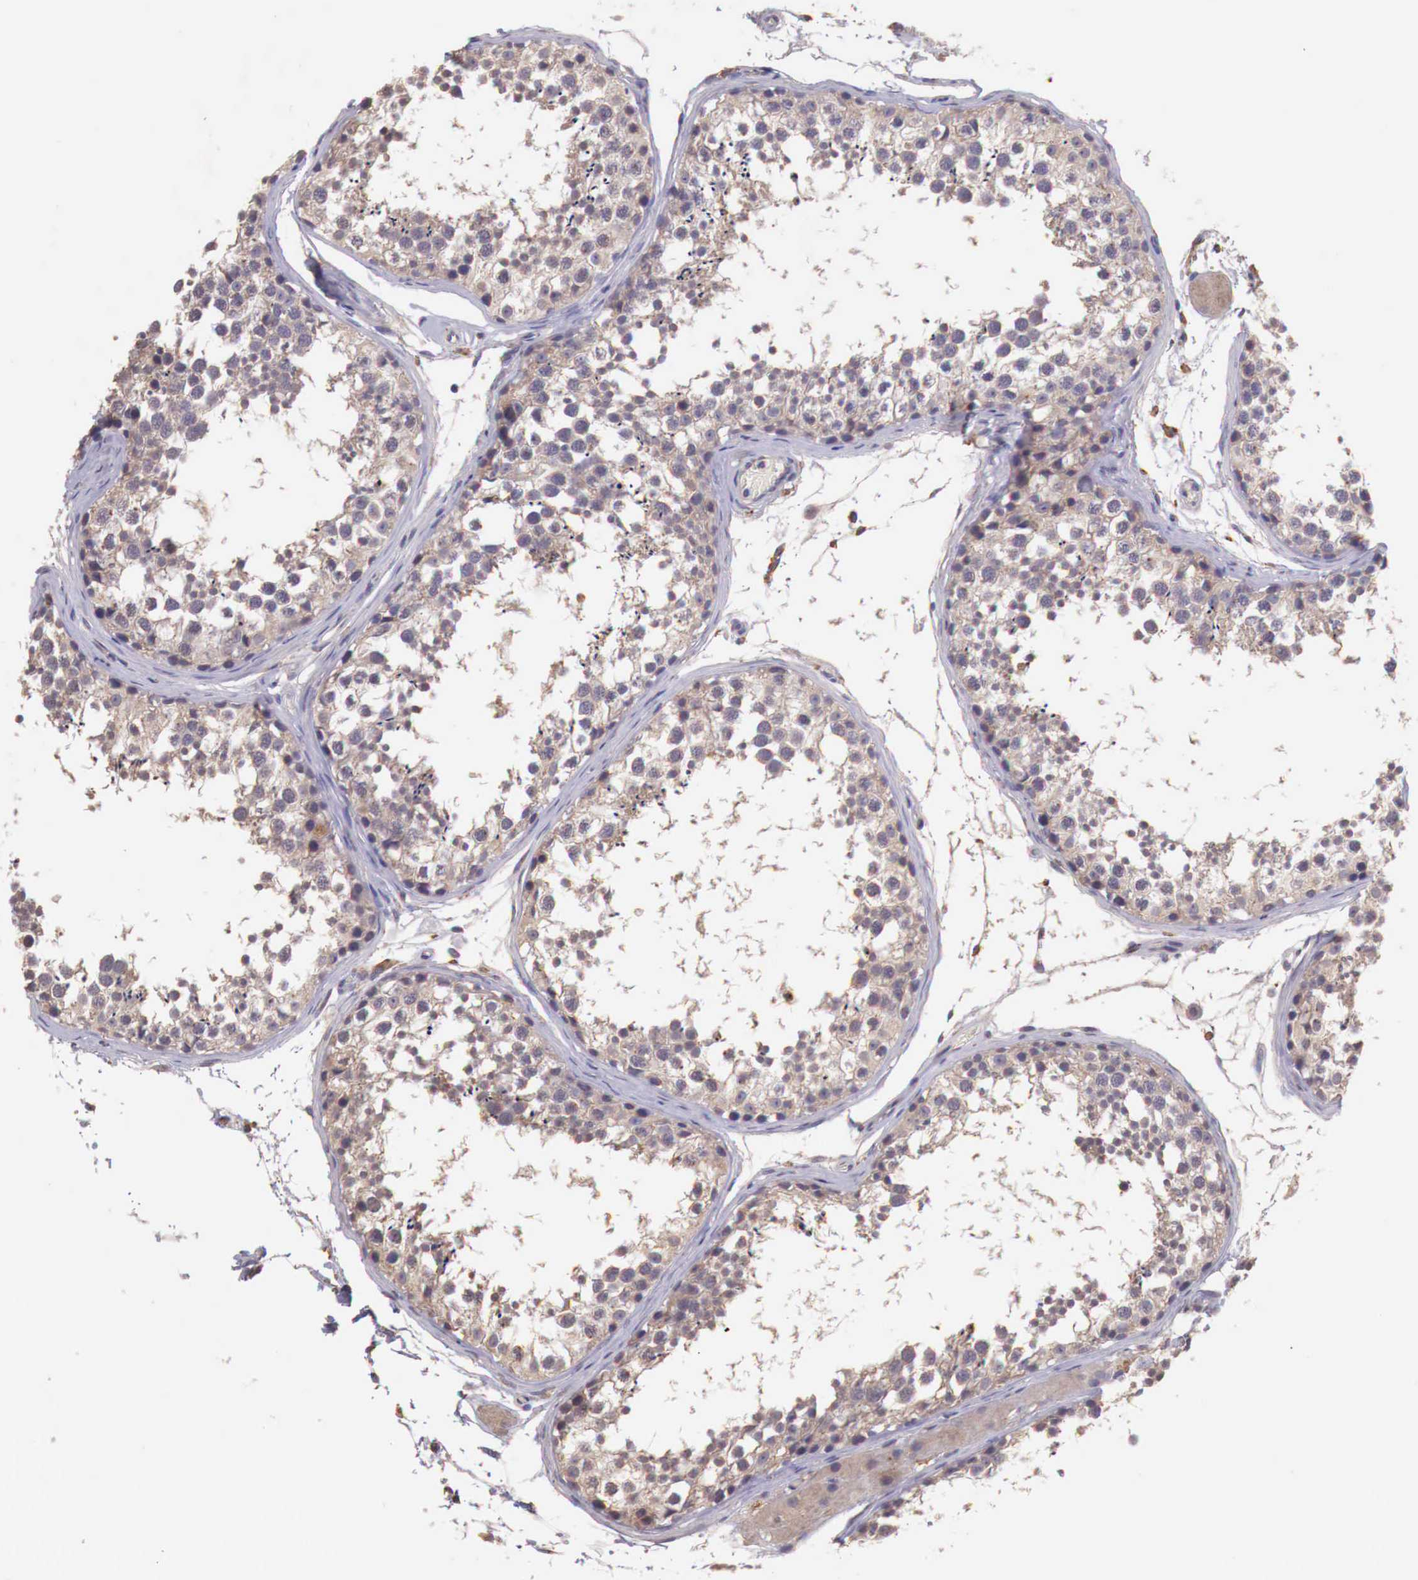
{"staining": {"intensity": "moderate", "quantity": ">75%", "location": "cytoplasmic/membranous"}, "tissue": "testis", "cell_type": "Cells in seminiferous ducts", "image_type": "normal", "snomed": [{"axis": "morphology", "description": "Normal tissue, NOS"}, {"axis": "topography", "description": "Testis"}], "caption": "The image displays a brown stain indicating the presence of a protein in the cytoplasmic/membranous of cells in seminiferous ducts in testis.", "gene": "CHRDL1", "patient": {"sex": "male", "age": 57}}